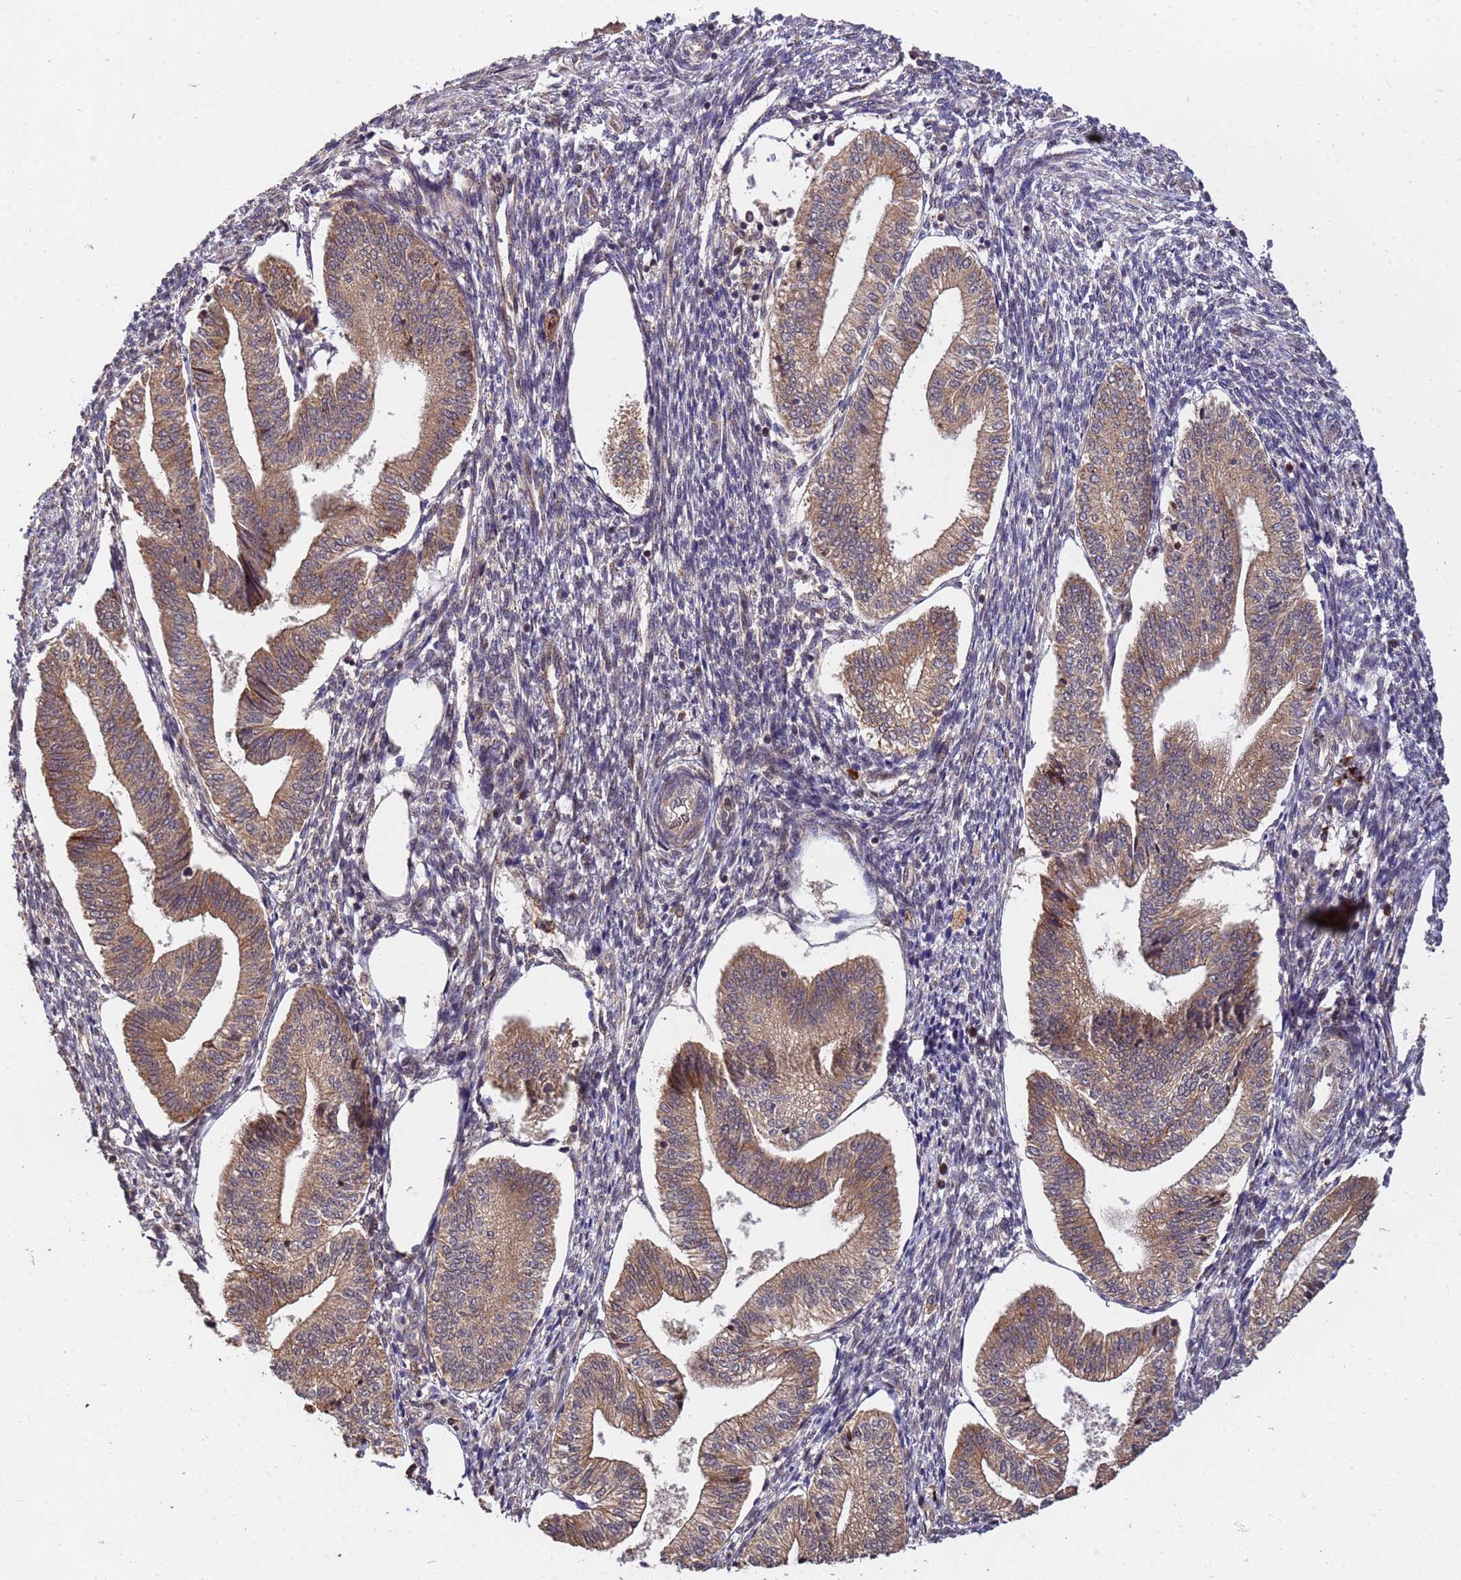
{"staining": {"intensity": "moderate", "quantity": "25%-75%", "location": "cytoplasmic/membranous"}, "tissue": "endometrium", "cell_type": "Cells in endometrial stroma", "image_type": "normal", "snomed": [{"axis": "morphology", "description": "Normal tissue, NOS"}, {"axis": "topography", "description": "Endometrium"}], "caption": "Immunohistochemical staining of normal human endometrium displays 25%-75% levels of moderate cytoplasmic/membranous protein expression in about 25%-75% of cells in endometrial stroma. (IHC, brightfield microscopy, high magnification).", "gene": "ZNF619", "patient": {"sex": "female", "age": 34}}